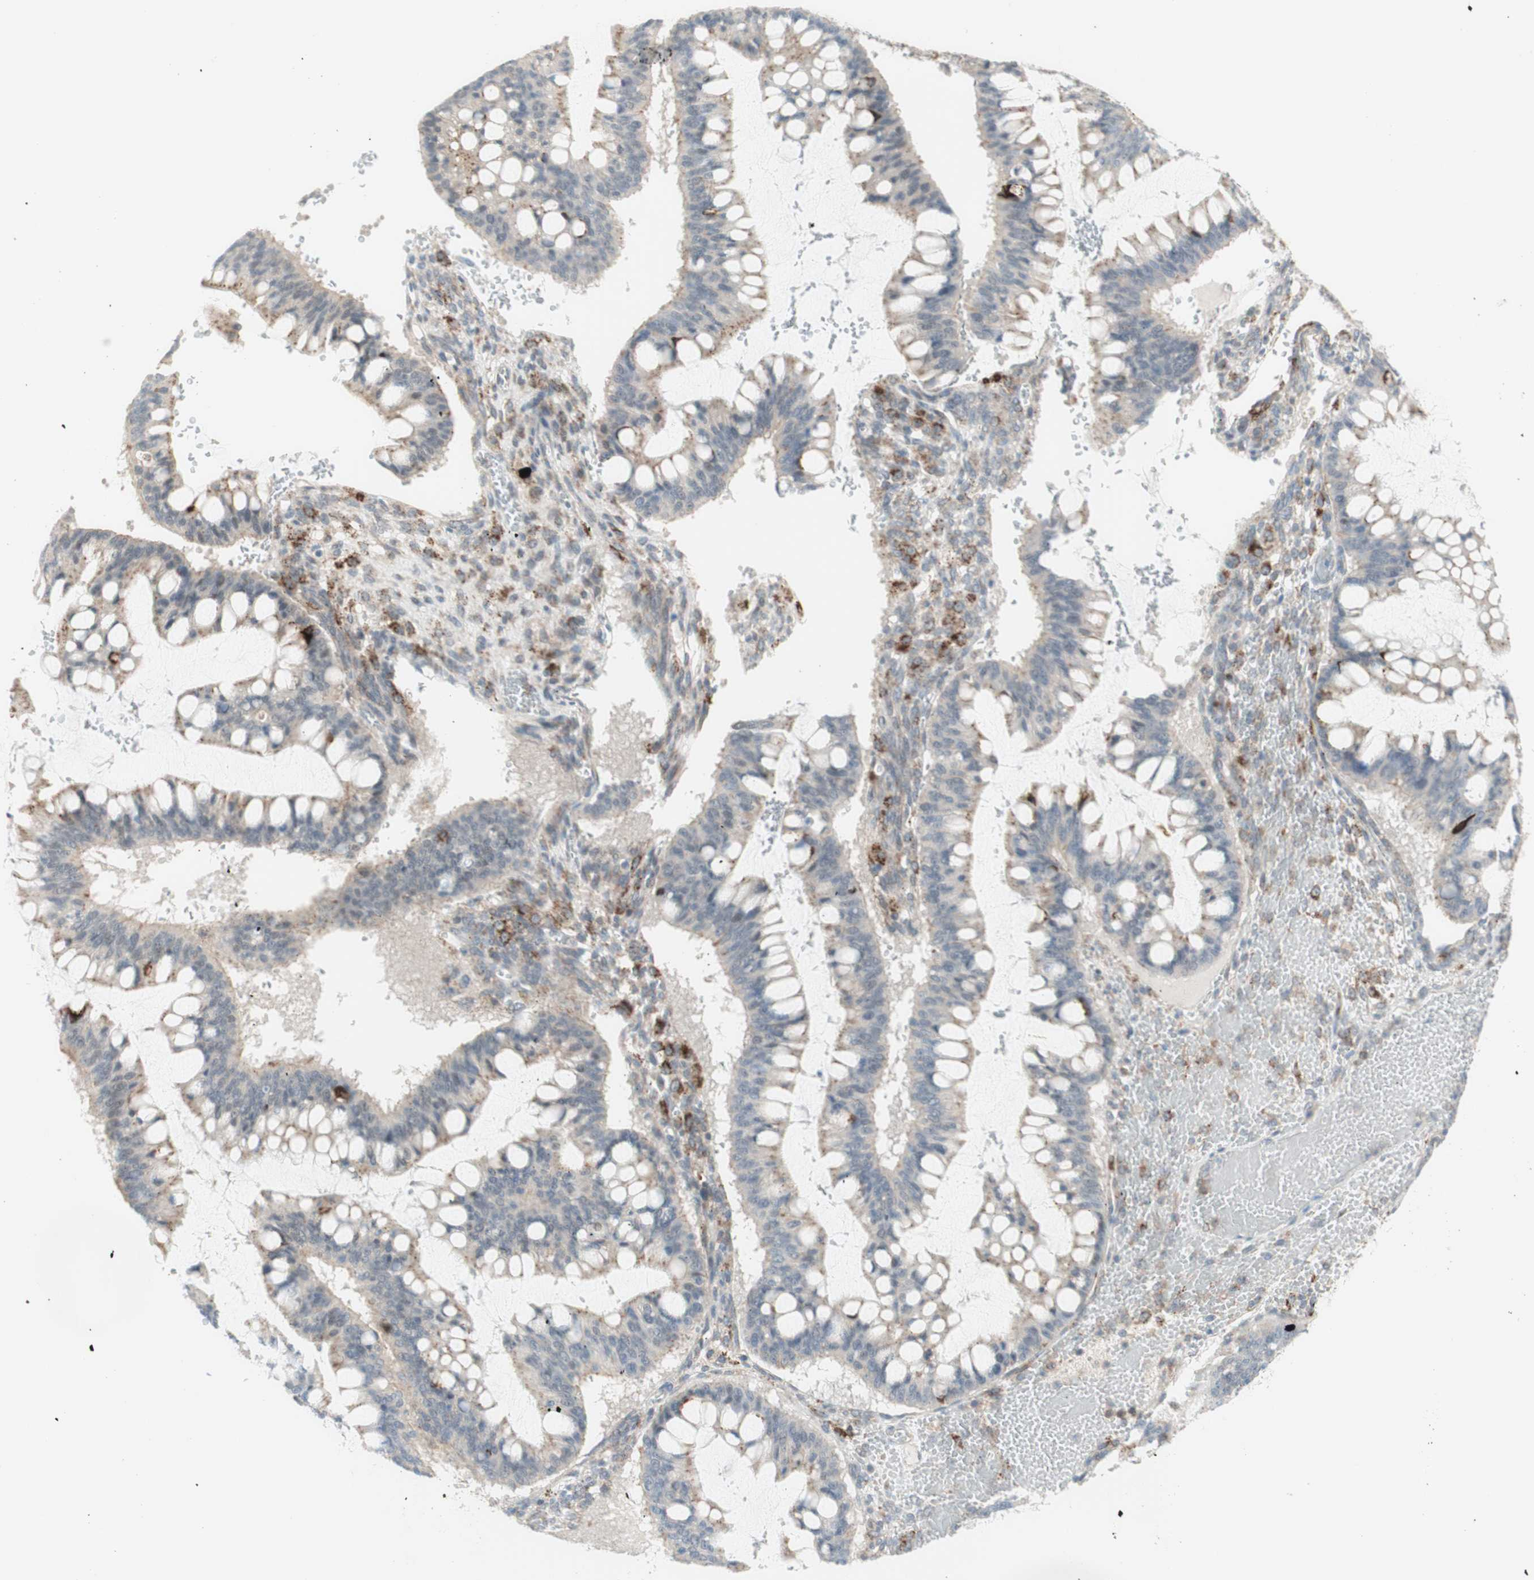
{"staining": {"intensity": "weak", "quantity": "<25%", "location": "cytoplasmic/membranous"}, "tissue": "ovarian cancer", "cell_type": "Tumor cells", "image_type": "cancer", "snomed": [{"axis": "morphology", "description": "Cystadenocarcinoma, mucinous, NOS"}, {"axis": "topography", "description": "Ovary"}], "caption": "Photomicrograph shows no significant protein expression in tumor cells of ovarian cancer (mucinous cystadenocarcinoma). (DAB (3,3'-diaminobenzidine) immunohistochemistry, high magnification).", "gene": "GAPT", "patient": {"sex": "female", "age": 73}}